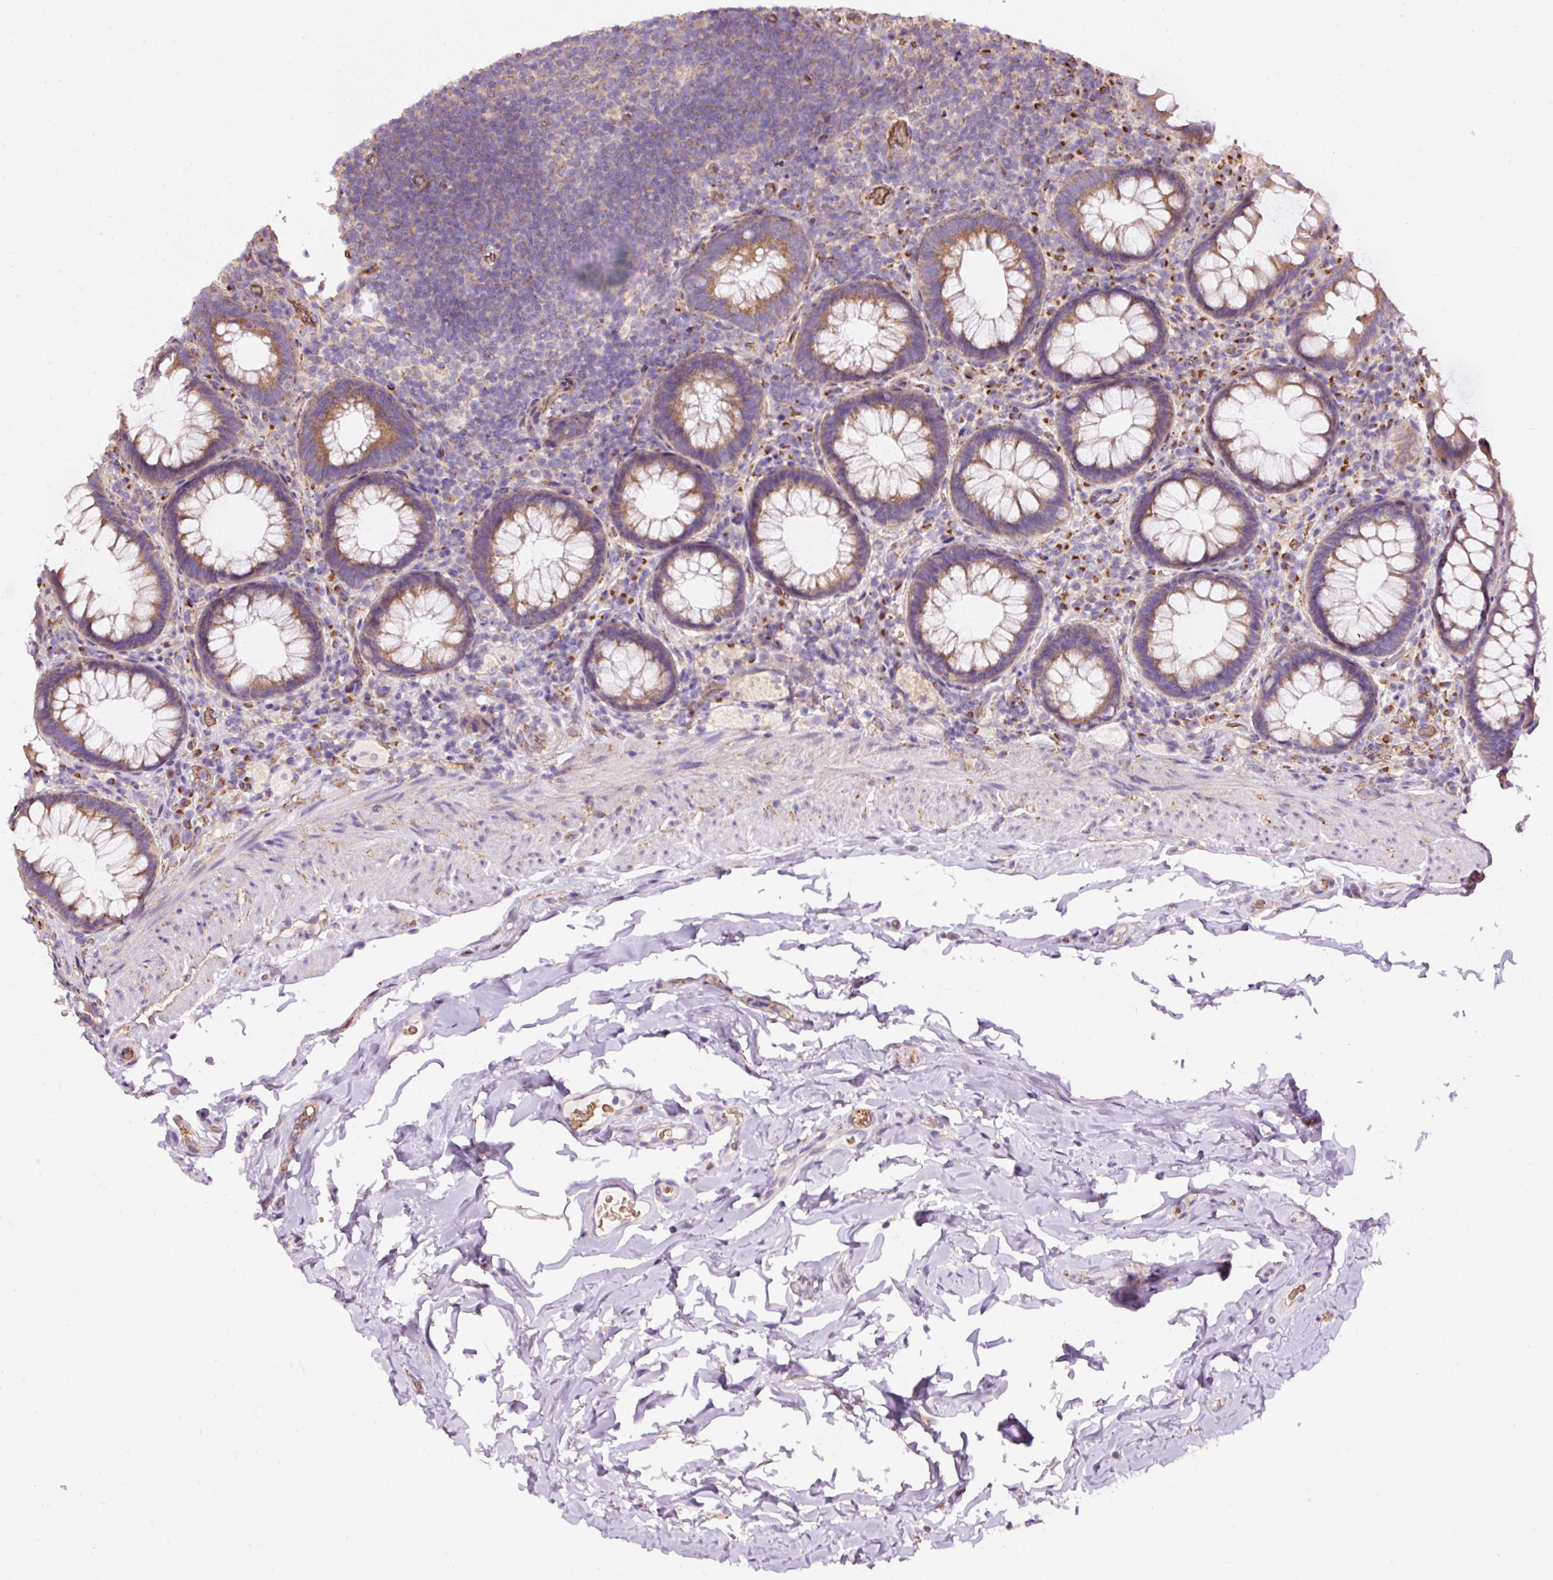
{"staining": {"intensity": "moderate", "quantity": "25%-75%", "location": "cytoplasmic/membranous"}, "tissue": "rectum", "cell_type": "Glandular cells", "image_type": "normal", "snomed": [{"axis": "morphology", "description": "Normal tissue, NOS"}, {"axis": "topography", "description": "Rectum"}], "caption": "Protein staining by immunohistochemistry (IHC) exhibits moderate cytoplasmic/membranous staining in approximately 25%-75% of glandular cells in normal rectum.", "gene": "PRRC2A", "patient": {"sex": "female", "age": 69}}